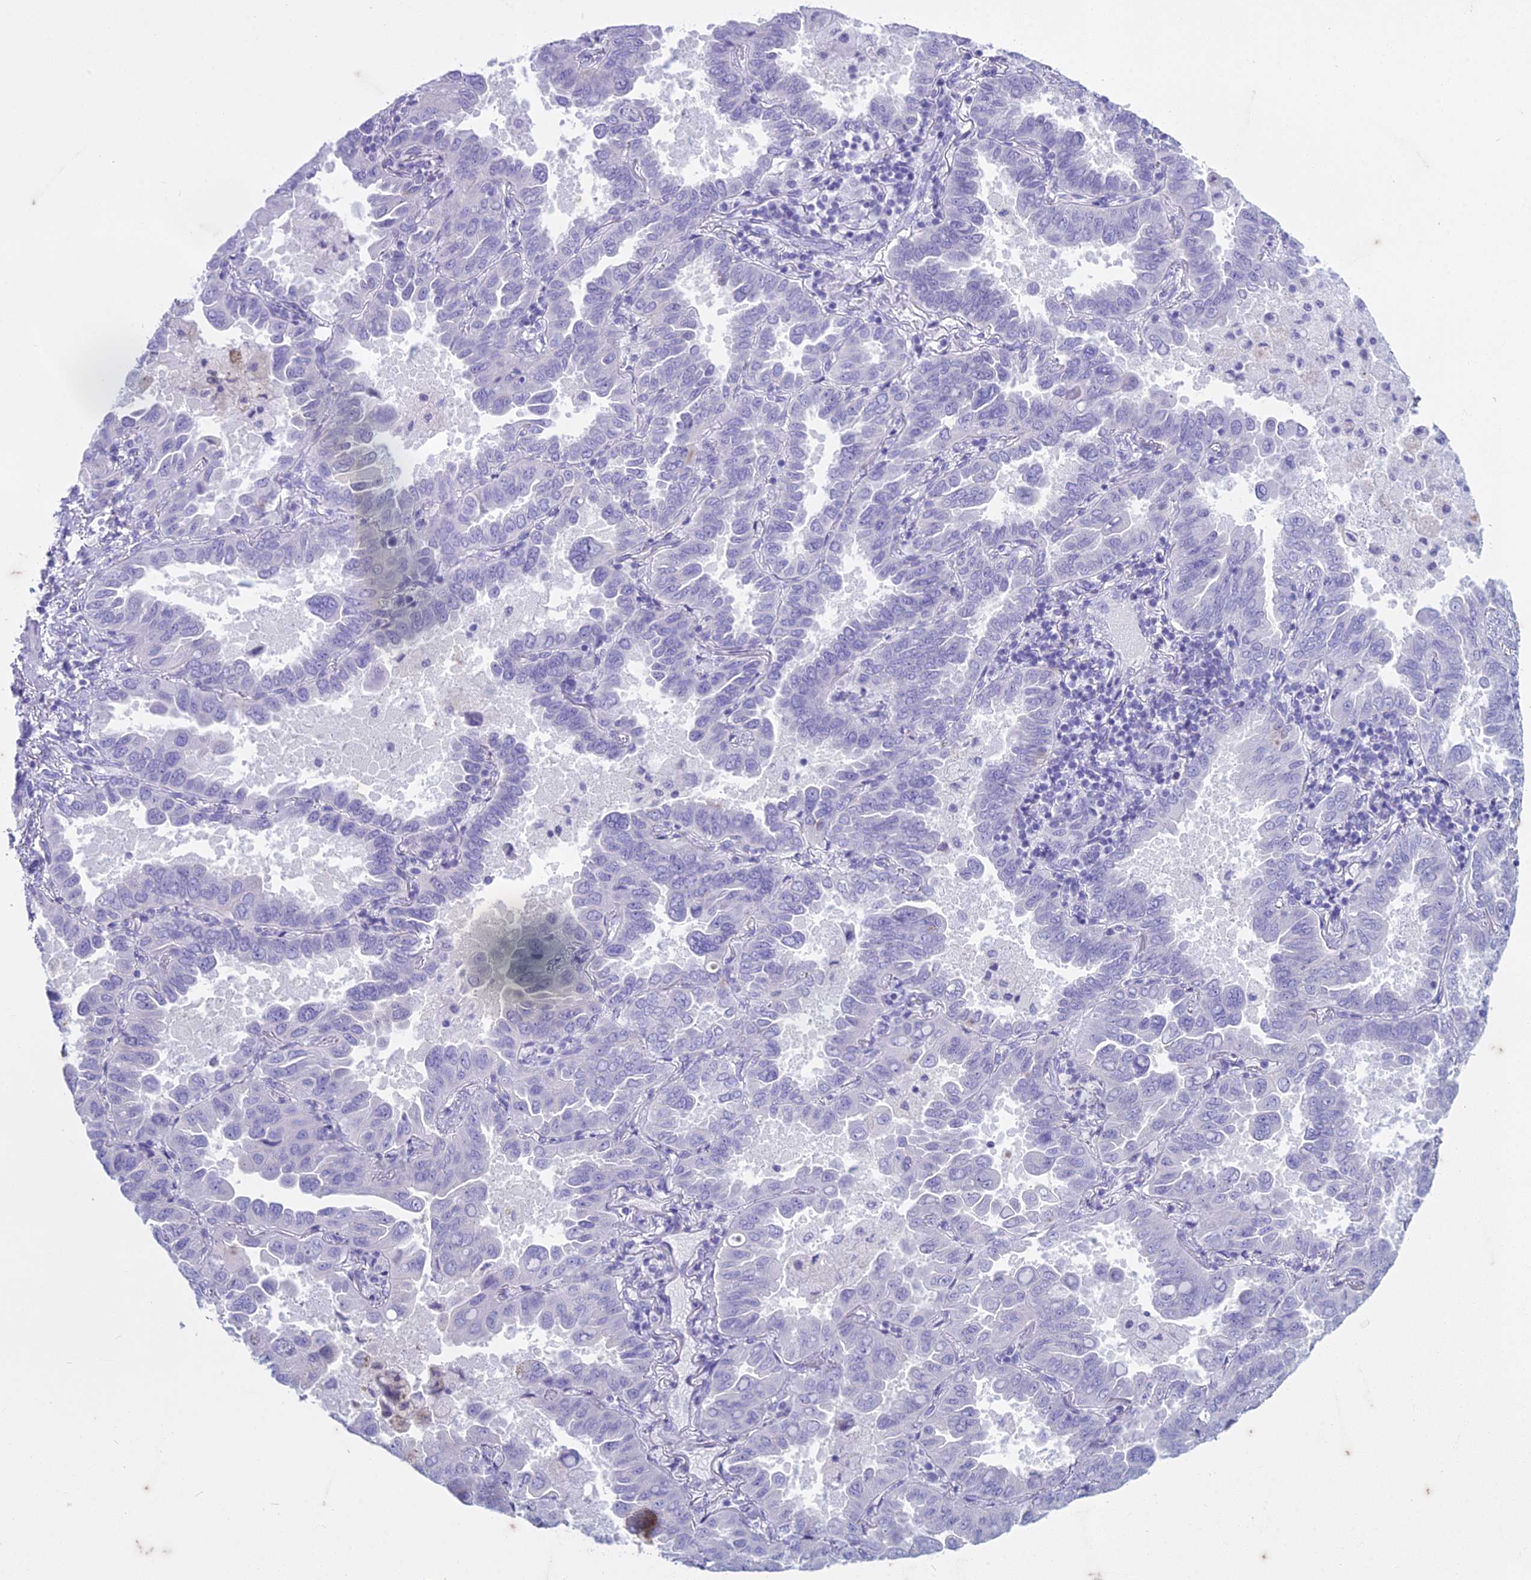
{"staining": {"intensity": "negative", "quantity": "none", "location": "none"}, "tissue": "lung cancer", "cell_type": "Tumor cells", "image_type": "cancer", "snomed": [{"axis": "morphology", "description": "Adenocarcinoma, NOS"}, {"axis": "topography", "description": "Lung"}], "caption": "A high-resolution photomicrograph shows immunohistochemistry staining of adenocarcinoma (lung), which displays no significant expression in tumor cells.", "gene": "HMGB4", "patient": {"sex": "male", "age": 64}}